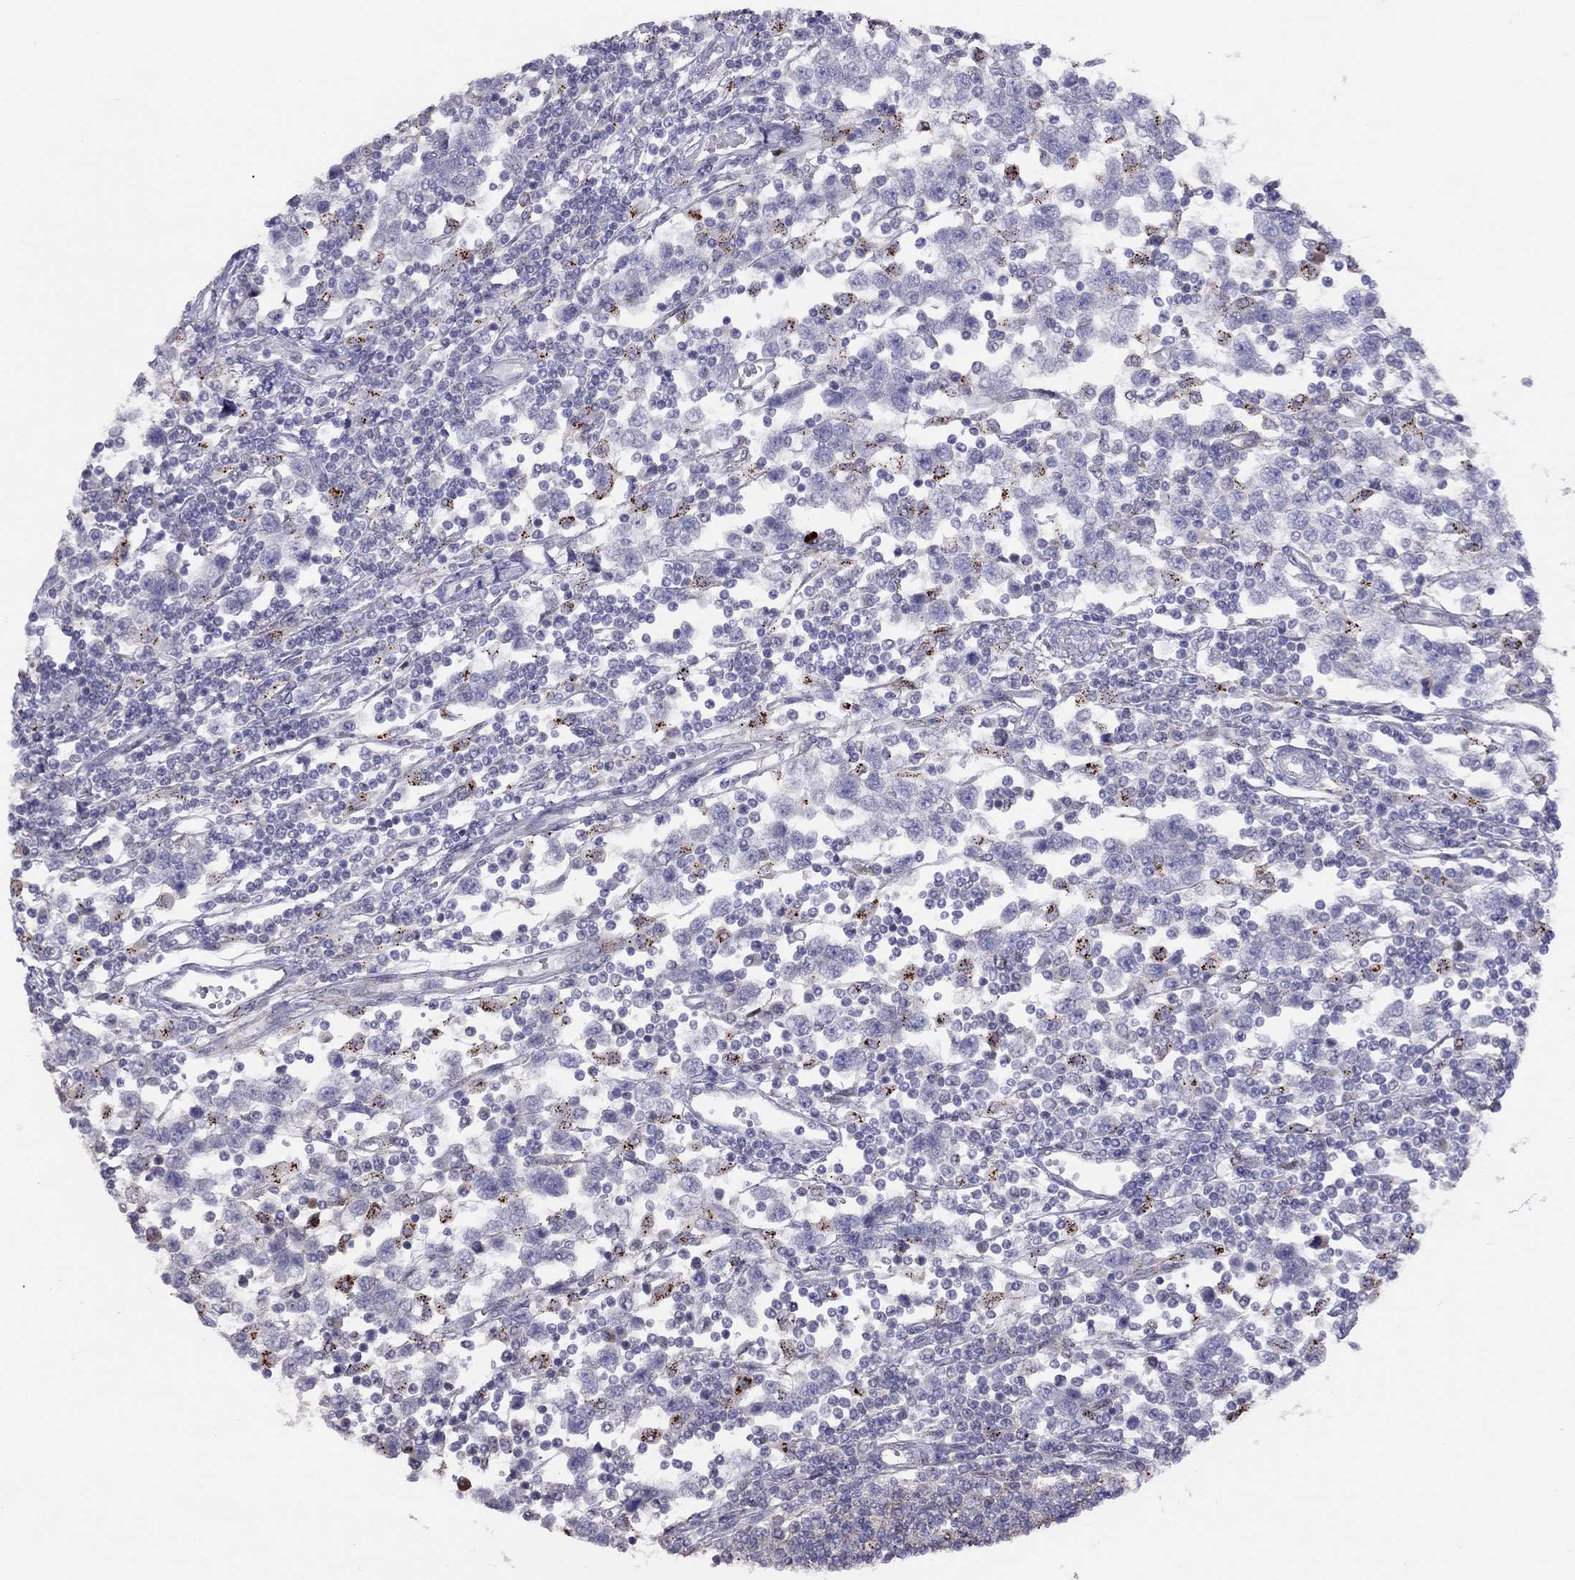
{"staining": {"intensity": "negative", "quantity": "none", "location": "none"}, "tissue": "testis cancer", "cell_type": "Tumor cells", "image_type": "cancer", "snomed": [{"axis": "morphology", "description": "Seminoma, NOS"}, {"axis": "topography", "description": "Testis"}], "caption": "Protein analysis of testis seminoma exhibits no significant expression in tumor cells.", "gene": "MAGEB4", "patient": {"sex": "male", "age": 34}}